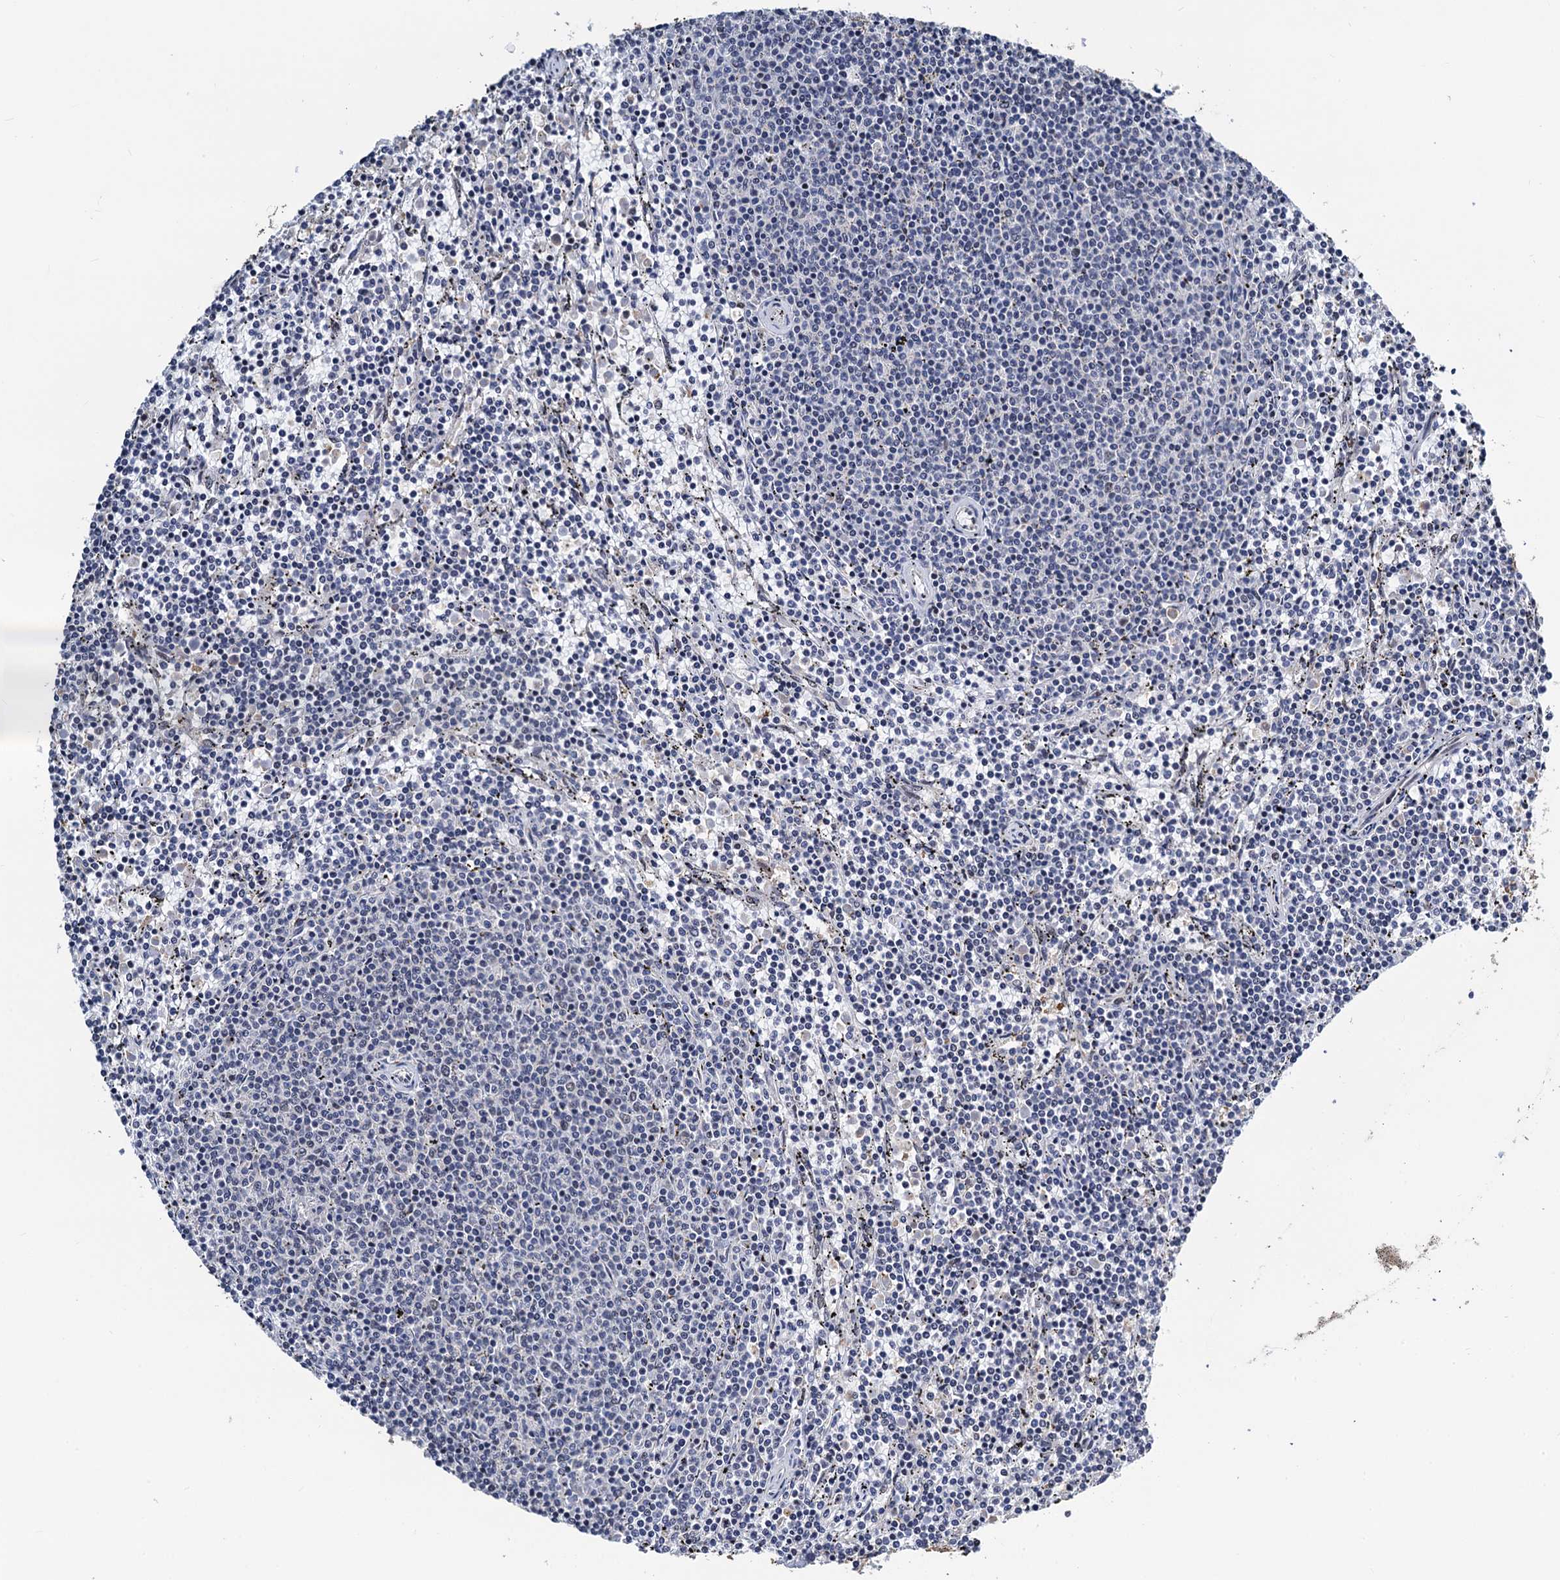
{"staining": {"intensity": "negative", "quantity": "none", "location": "none"}, "tissue": "lymphoma", "cell_type": "Tumor cells", "image_type": "cancer", "snomed": [{"axis": "morphology", "description": "Malignant lymphoma, non-Hodgkin's type, Low grade"}, {"axis": "topography", "description": "Spleen"}], "caption": "Human lymphoma stained for a protein using immunohistochemistry (IHC) reveals no staining in tumor cells.", "gene": "FAM222A", "patient": {"sex": "female", "age": 50}}